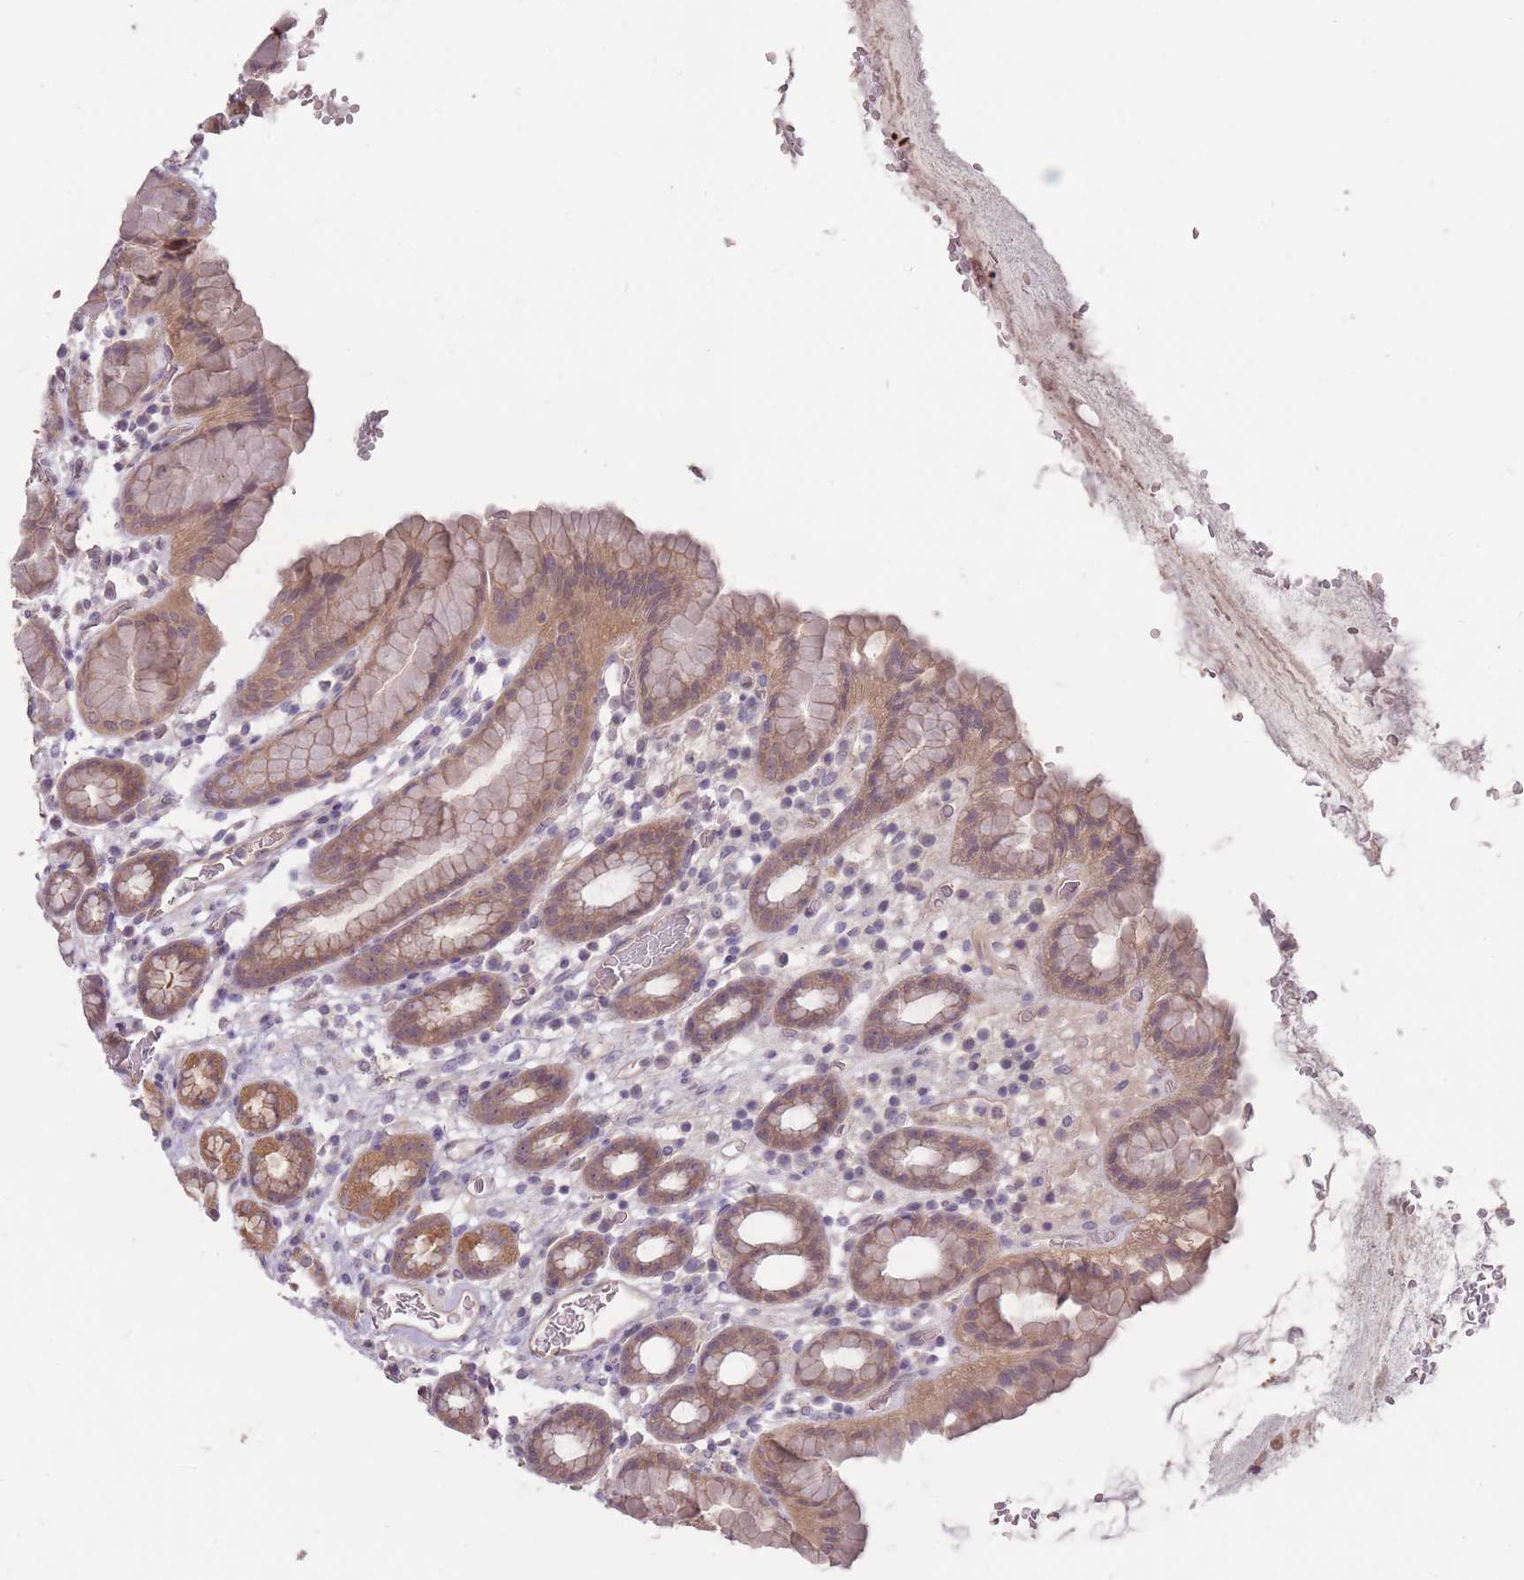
{"staining": {"intensity": "moderate", "quantity": ">75%", "location": "cytoplasmic/membranous"}, "tissue": "stomach", "cell_type": "Glandular cells", "image_type": "normal", "snomed": [{"axis": "morphology", "description": "Normal tissue, NOS"}, {"axis": "topography", "description": "Stomach, upper"}, {"axis": "topography", "description": "Stomach, lower"}, {"axis": "topography", "description": "Small intestine"}], "caption": "Benign stomach demonstrates moderate cytoplasmic/membranous staining in approximately >75% of glandular cells The staining was performed using DAB (3,3'-diaminobenzidine), with brown indicating positive protein expression. Nuclei are stained blue with hematoxylin..", "gene": "LRATD2", "patient": {"sex": "male", "age": 68}}